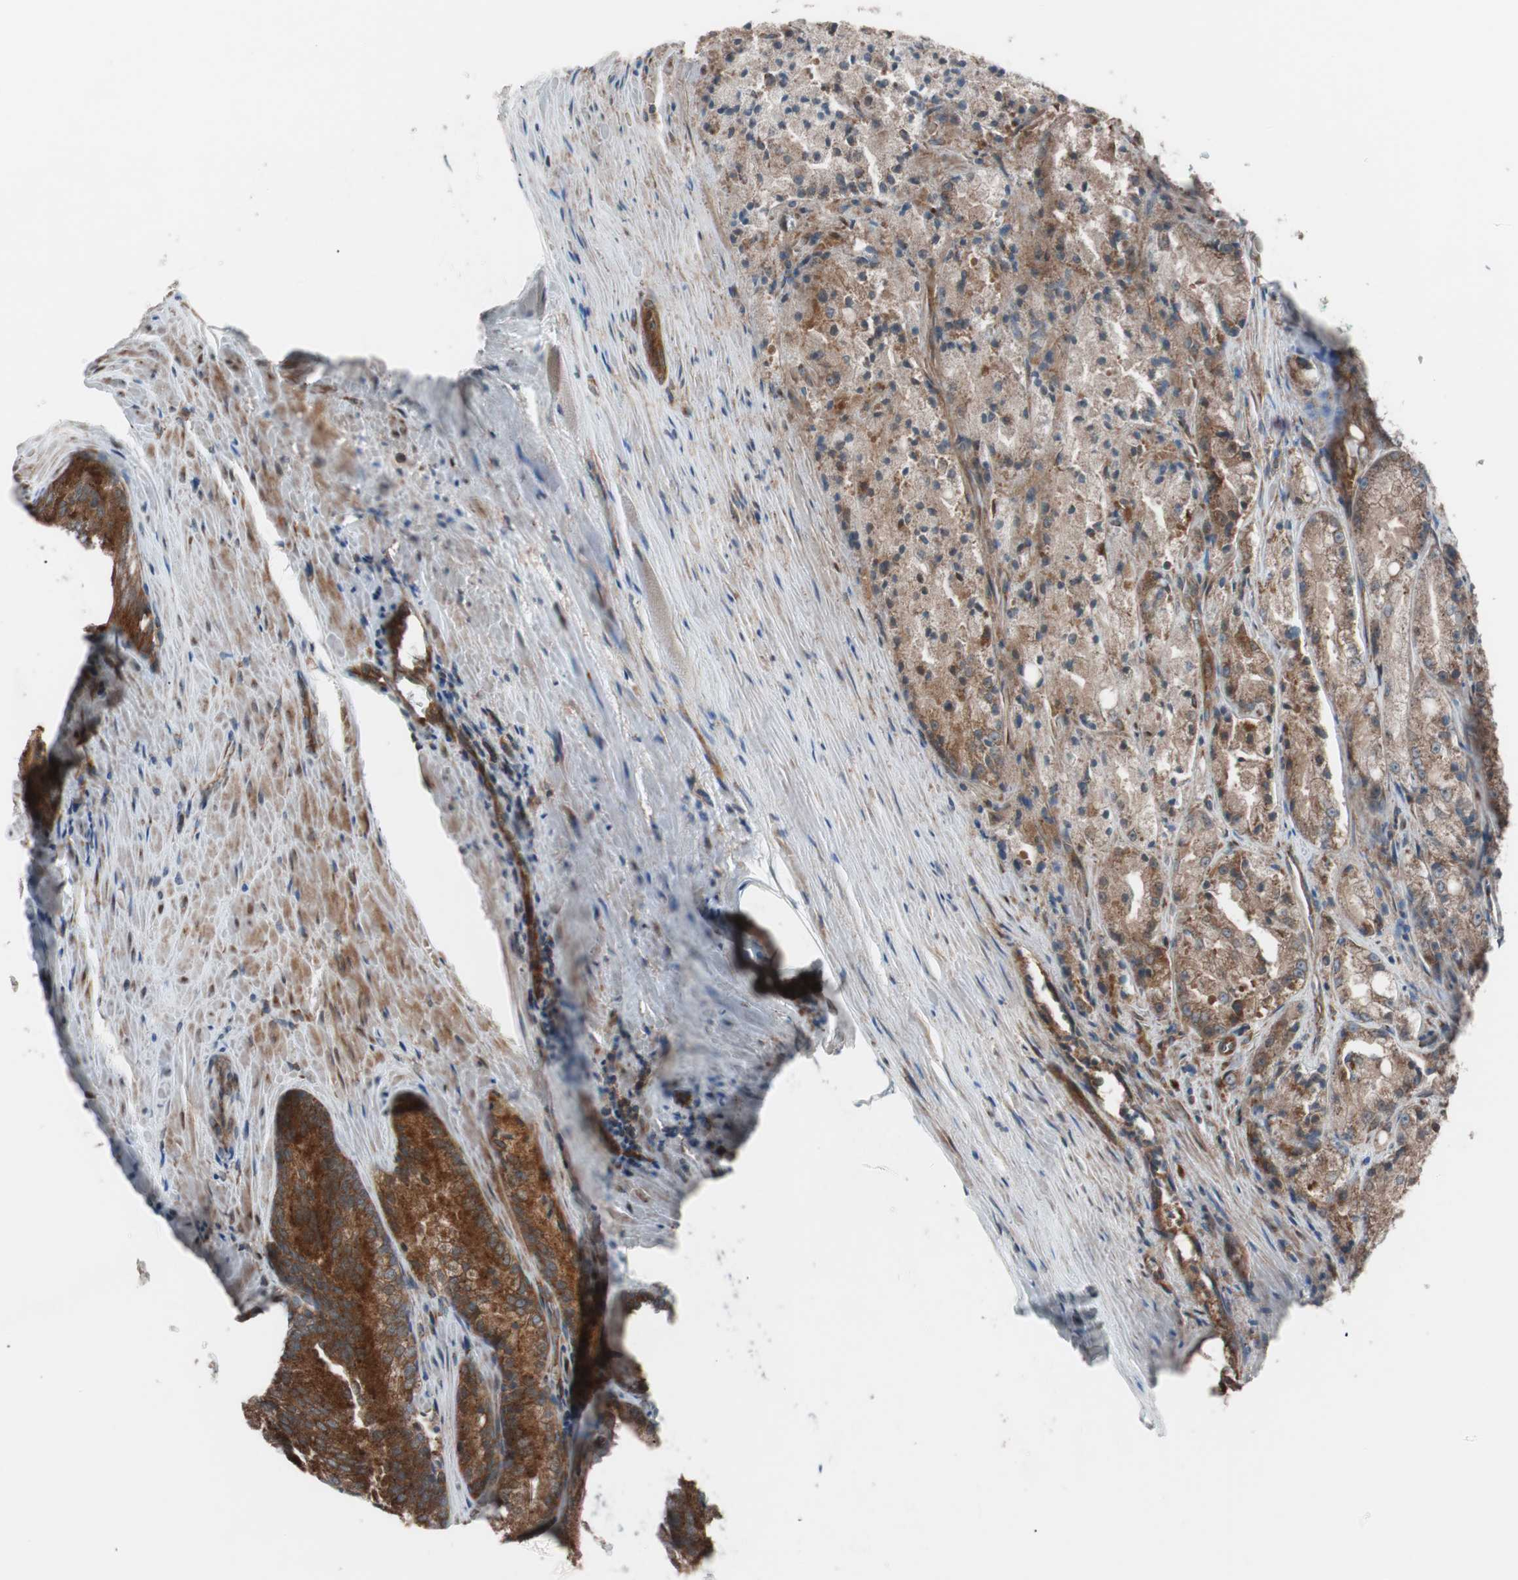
{"staining": {"intensity": "moderate", "quantity": ">75%", "location": "cytoplasmic/membranous"}, "tissue": "prostate cancer", "cell_type": "Tumor cells", "image_type": "cancer", "snomed": [{"axis": "morphology", "description": "Adenocarcinoma, Low grade"}, {"axis": "topography", "description": "Prostate"}], "caption": "Immunohistochemistry micrograph of neoplastic tissue: adenocarcinoma (low-grade) (prostate) stained using immunohistochemistry (IHC) displays medium levels of moderate protein expression localized specifically in the cytoplasmic/membranous of tumor cells, appearing as a cytoplasmic/membranous brown color.", "gene": "SEC31A", "patient": {"sex": "male", "age": 64}}